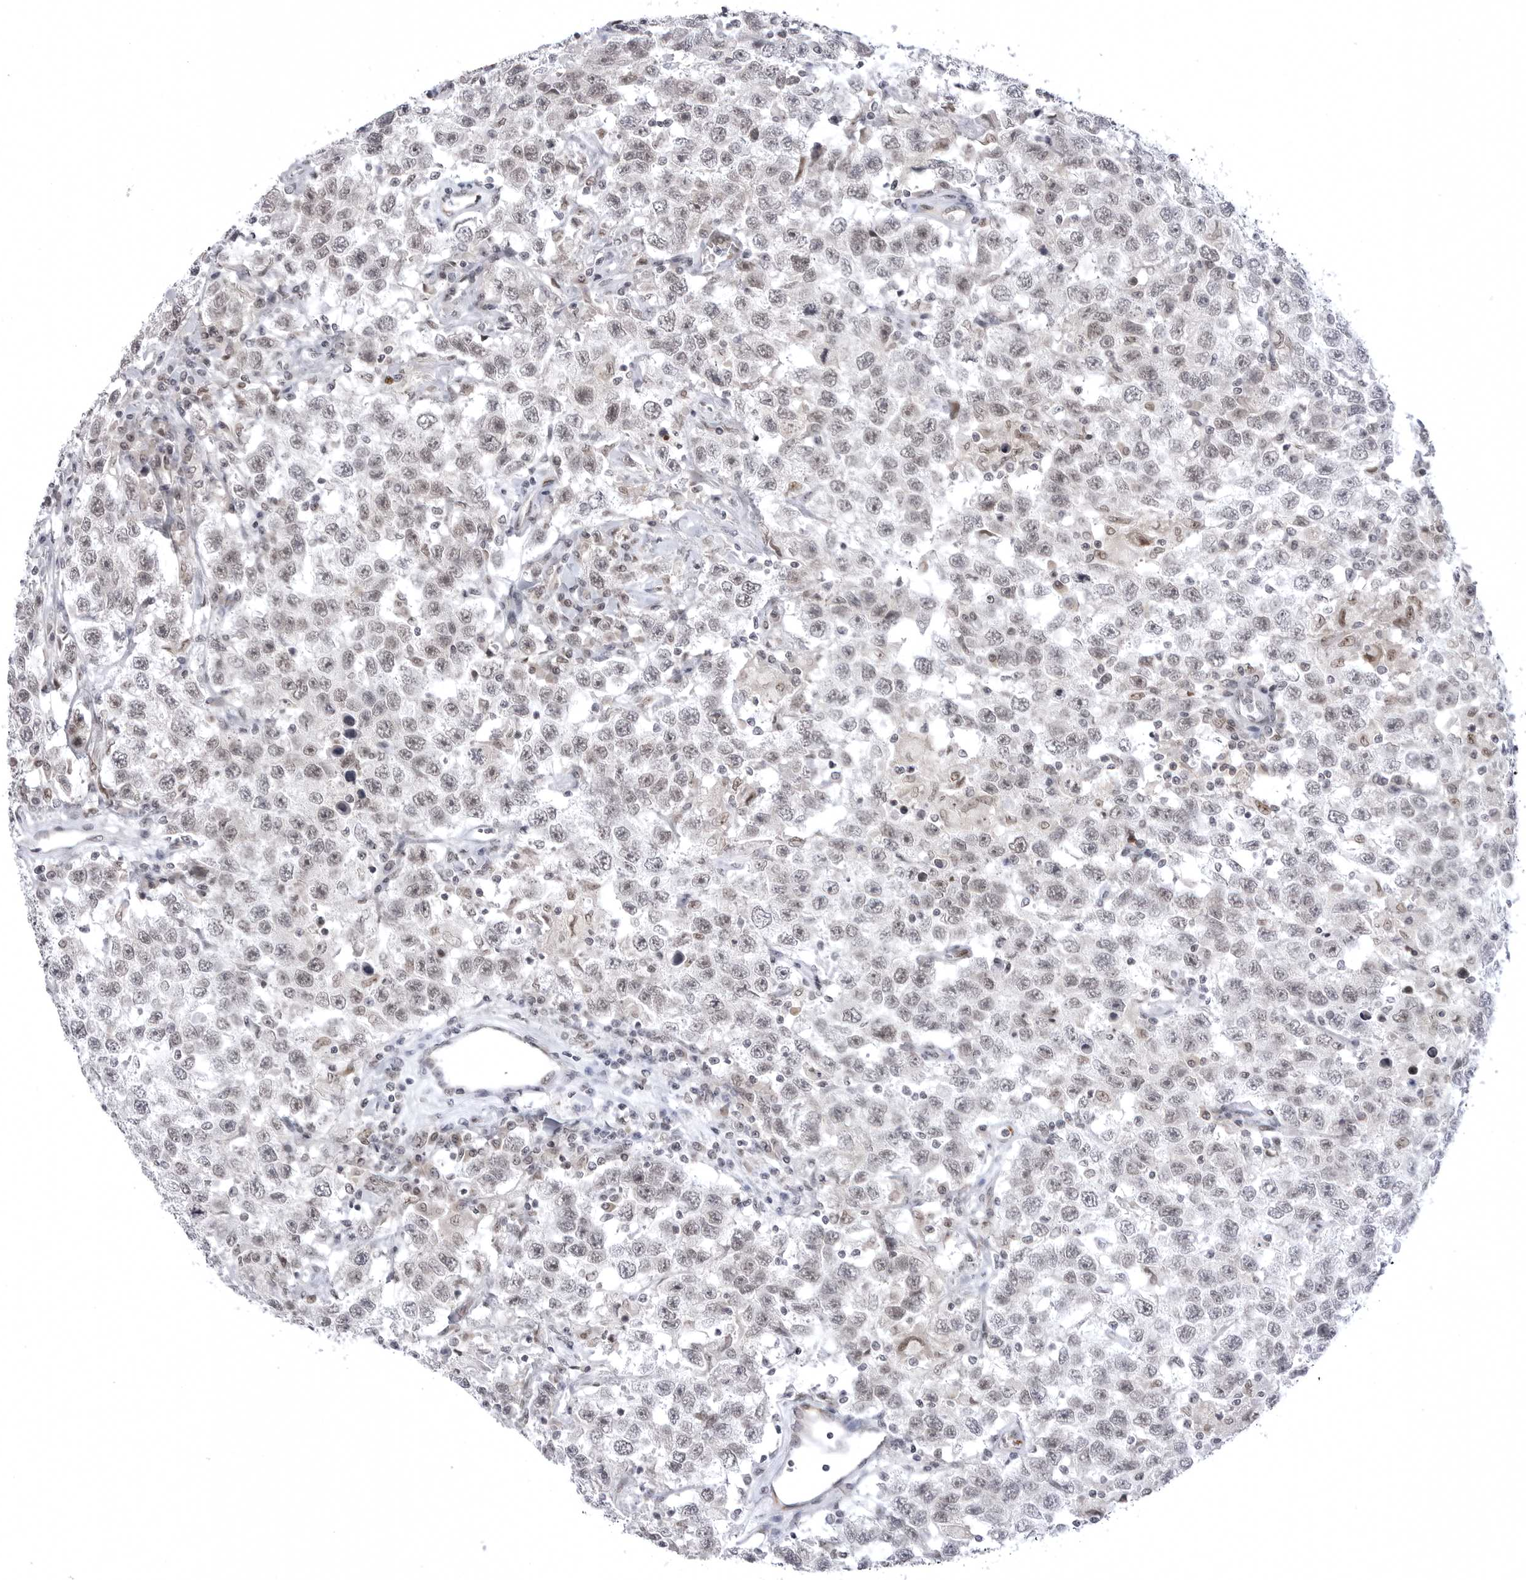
{"staining": {"intensity": "negative", "quantity": "none", "location": "none"}, "tissue": "testis cancer", "cell_type": "Tumor cells", "image_type": "cancer", "snomed": [{"axis": "morphology", "description": "Seminoma, NOS"}, {"axis": "topography", "description": "Testis"}], "caption": "Tumor cells are negative for protein expression in human testis seminoma.", "gene": "PTK2B", "patient": {"sex": "male", "age": 41}}